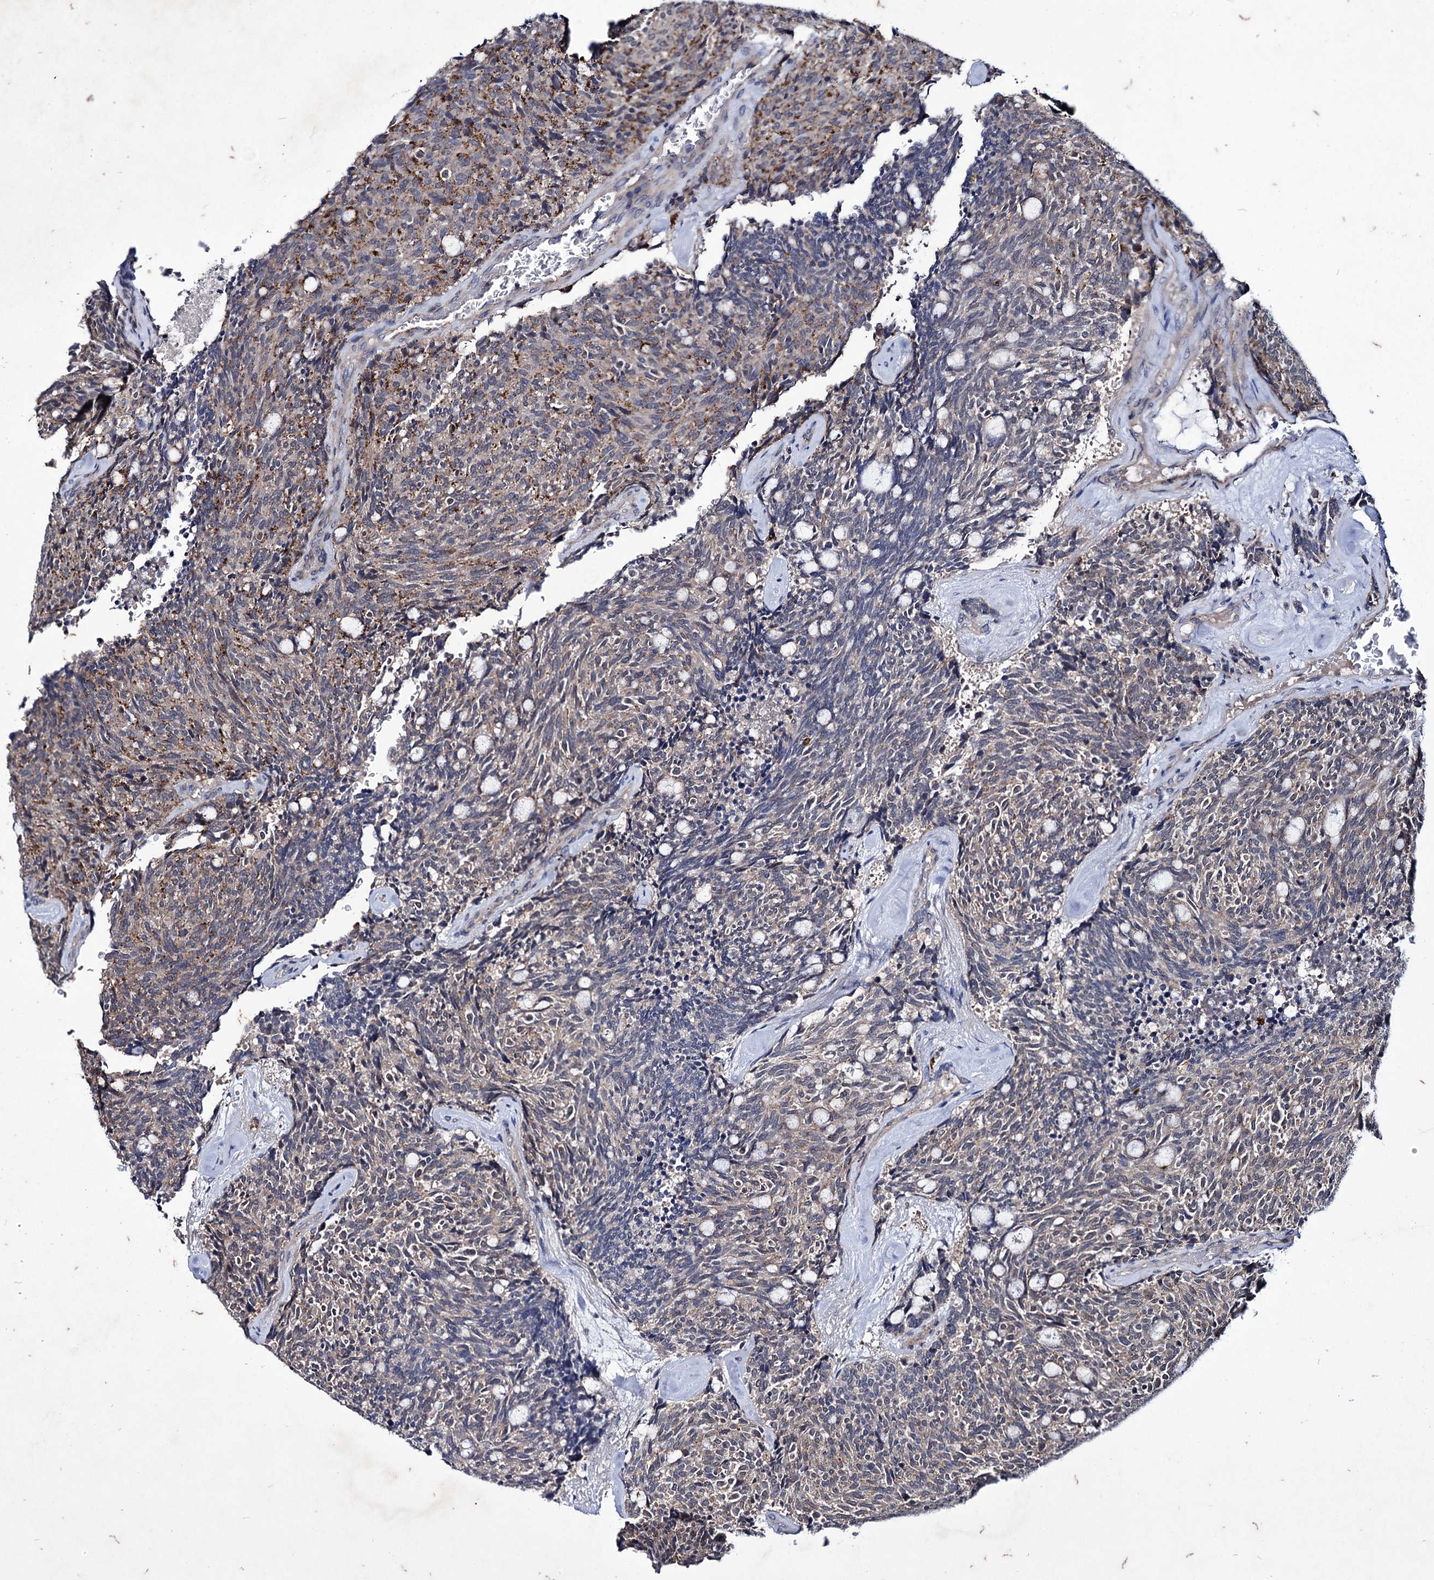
{"staining": {"intensity": "weak", "quantity": "<25%", "location": "cytoplasmic/membranous"}, "tissue": "carcinoid", "cell_type": "Tumor cells", "image_type": "cancer", "snomed": [{"axis": "morphology", "description": "Carcinoid, malignant, NOS"}, {"axis": "topography", "description": "Pancreas"}], "caption": "This is a micrograph of IHC staining of carcinoid, which shows no positivity in tumor cells. (DAB immunohistochemistry (IHC) with hematoxylin counter stain).", "gene": "AXL", "patient": {"sex": "female", "age": 54}}